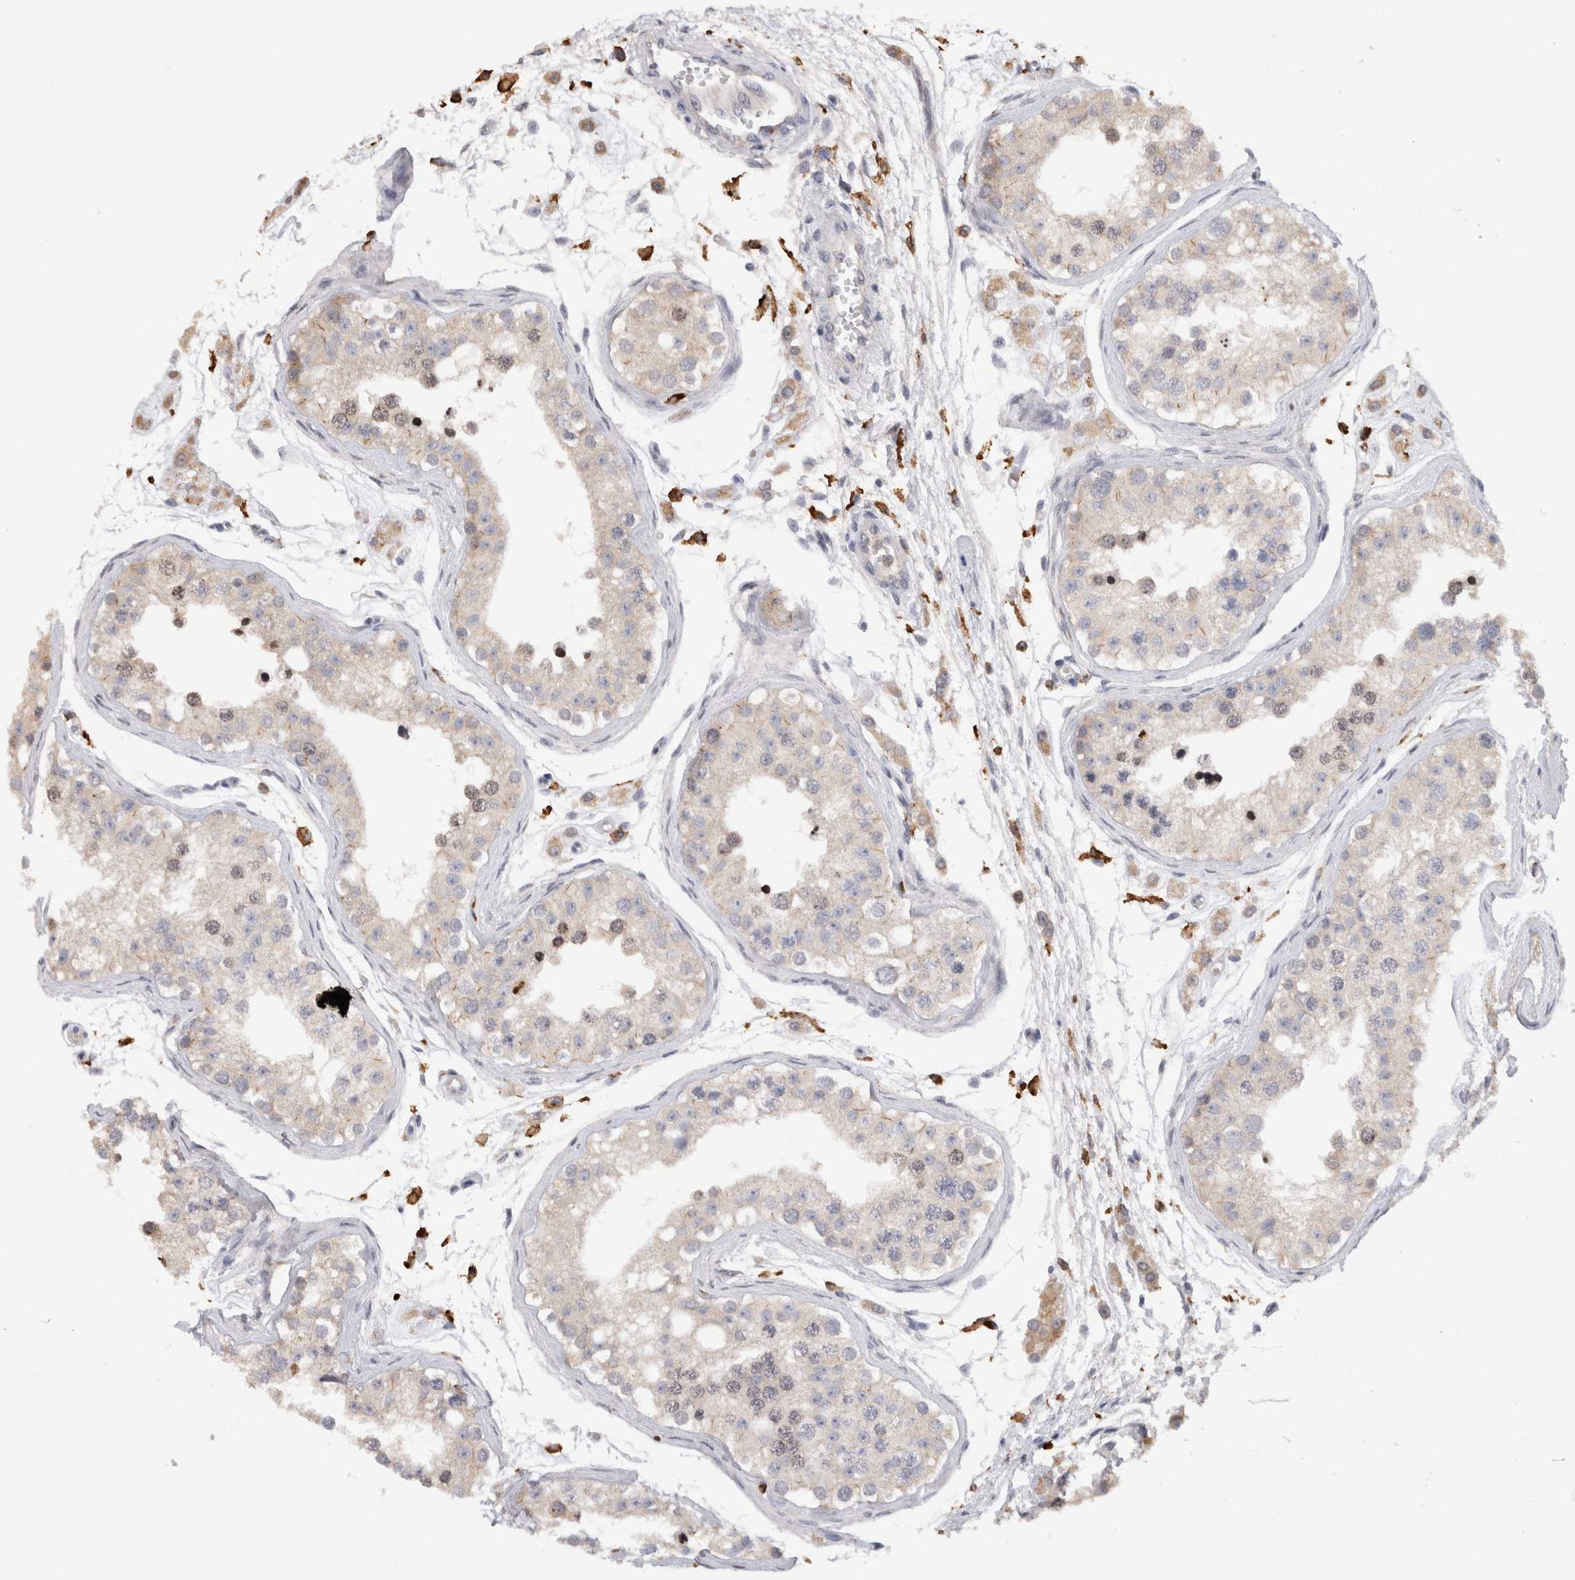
{"staining": {"intensity": "weak", "quantity": "25%-75%", "location": "cytoplasmic/membranous,nuclear"}, "tissue": "testis", "cell_type": "Cells in seminiferous ducts", "image_type": "normal", "snomed": [{"axis": "morphology", "description": "Normal tissue, NOS"}, {"axis": "morphology", "description": "Adenocarcinoma, metastatic, NOS"}, {"axis": "topography", "description": "Testis"}], "caption": "Brown immunohistochemical staining in unremarkable human testis shows weak cytoplasmic/membranous,nuclear positivity in approximately 25%-75% of cells in seminiferous ducts.", "gene": "VSIG4", "patient": {"sex": "male", "age": 26}}